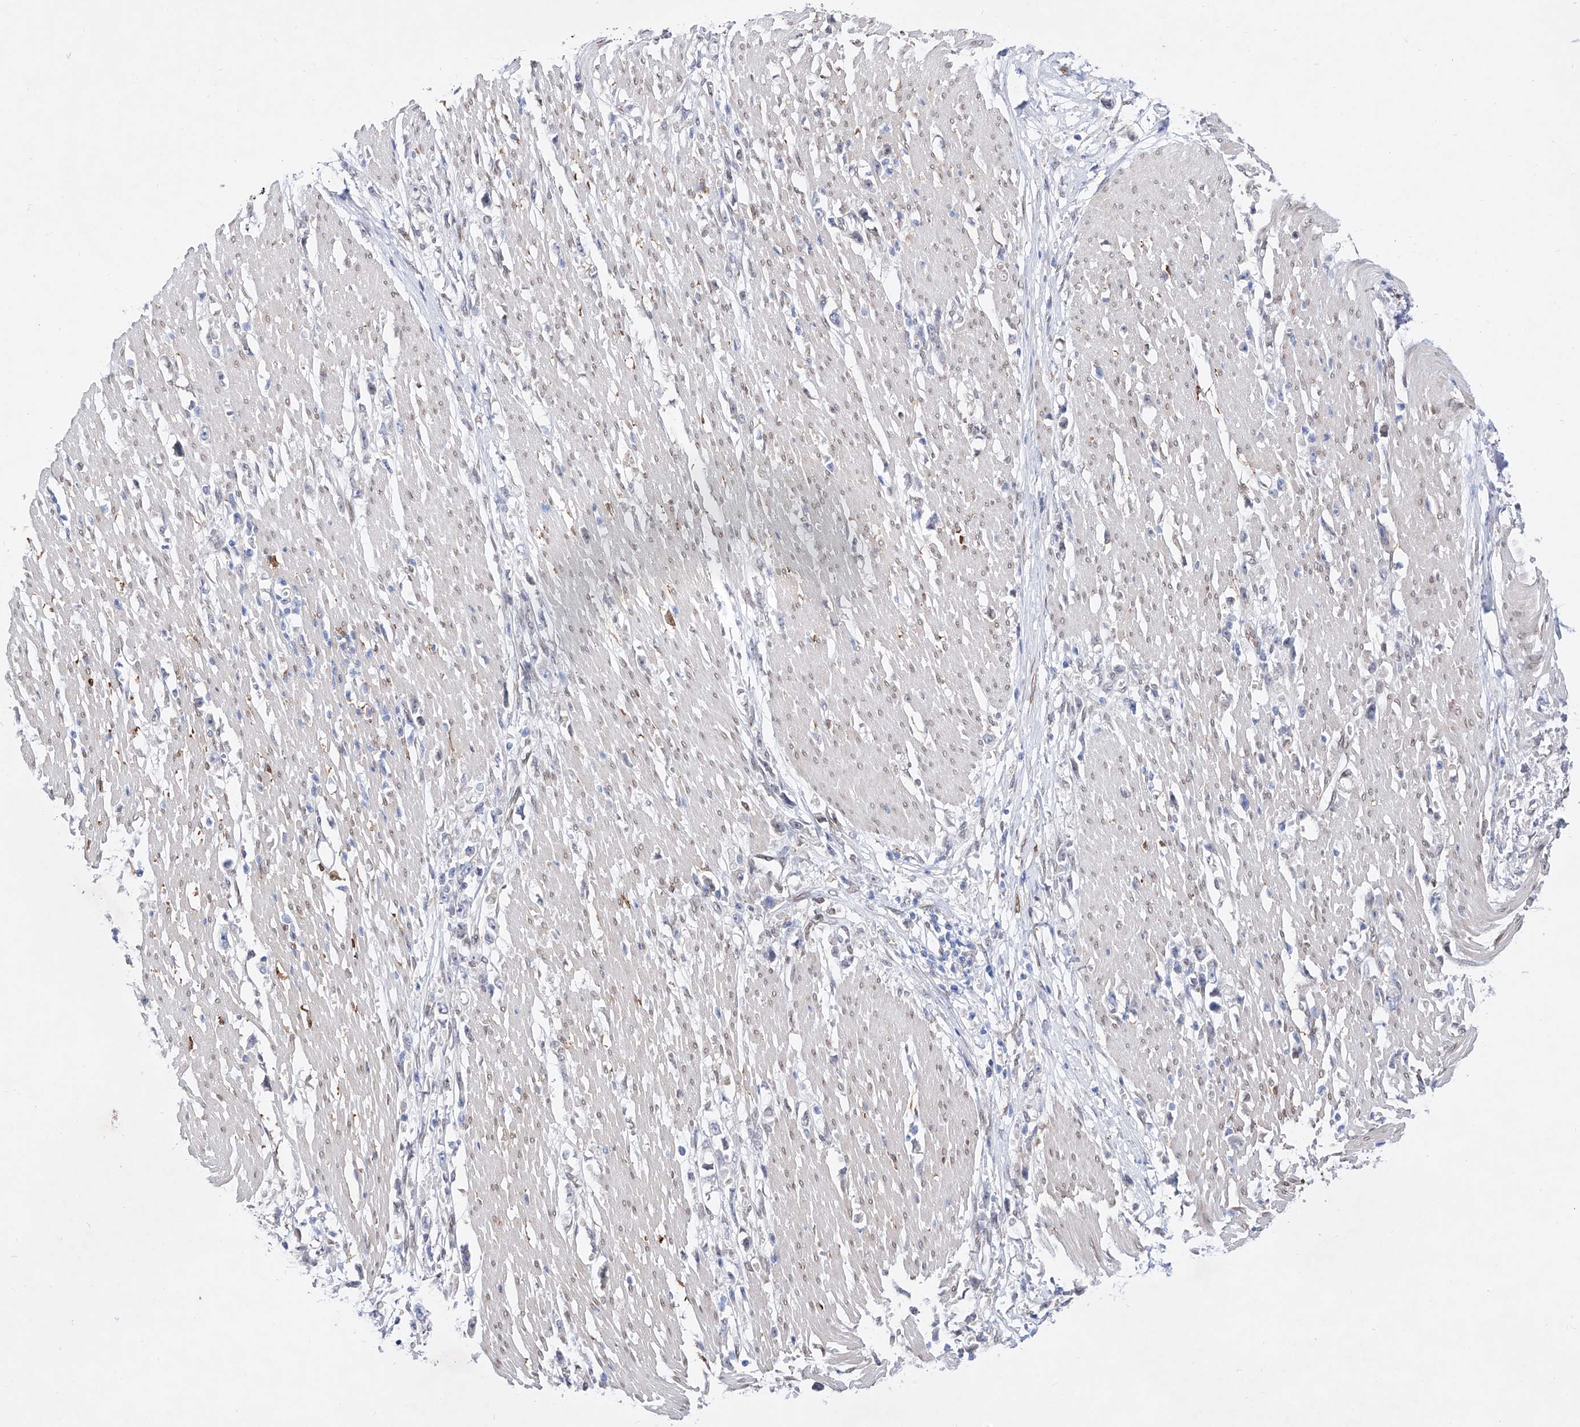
{"staining": {"intensity": "negative", "quantity": "none", "location": "none"}, "tissue": "stomach cancer", "cell_type": "Tumor cells", "image_type": "cancer", "snomed": [{"axis": "morphology", "description": "Adenocarcinoma, NOS"}, {"axis": "topography", "description": "Stomach"}], "caption": "Immunohistochemistry (IHC) micrograph of human adenocarcinoma (stomach) stained for a protein (brown), which displays no positivity in tumor cells. The staining is performed using DAB brown chromogen with nuclei counter-stained in using hematoxylin.", "gene": "LCLAT1", "patient": {"sex": "female", "age": 59}}